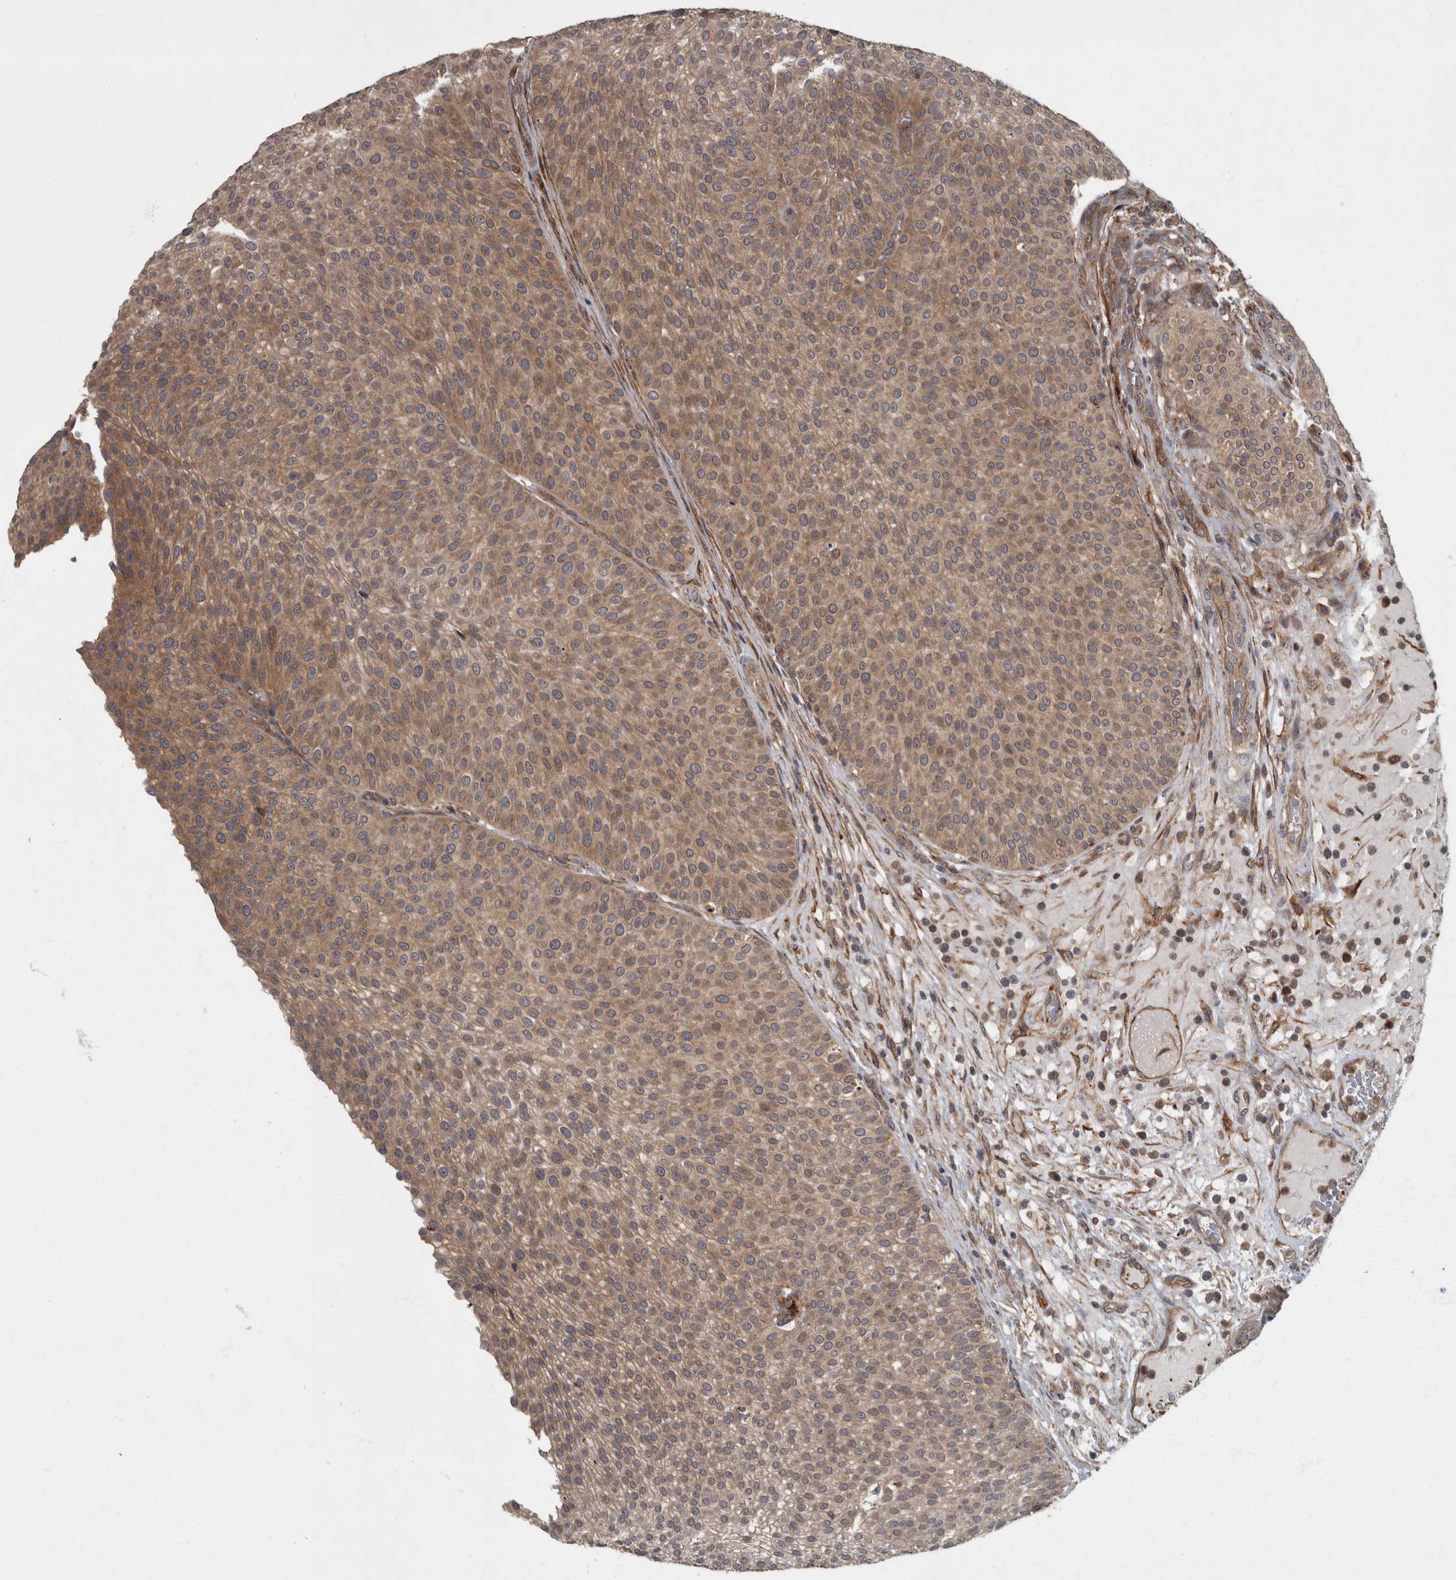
{"staining": {"intensity": "moderate", "quantity": ">75%", "location": "cytoplasmic/membranous"}, "tissue": "urothelial cancer", "cell_type": "Tumor cells", "image_type": "cancer", "snomed": [{"axis": "morphology", "description": "Normal tissue, NOS"}, {"axis": "morphology", "description": "Urothelial carcinoma, Low grade"}, {"axis": "topography", "description": "Smooth muscle"}, {"axis": "topography", "description": "Urinary bladder"}], "caption": "Immunohistochemistry micrograph of neoplastic tissue: human low-grade urothelial carcinoma stained using immunohistochemistry shows medium levels of moderate protein expression localized specifically in the cytoplasmic/membranous of tumor cells, appearing as a cytoplasmic/membranous brown color.", "gene": "VEGFD", "patient": {"sex": "male", "age": 60}}